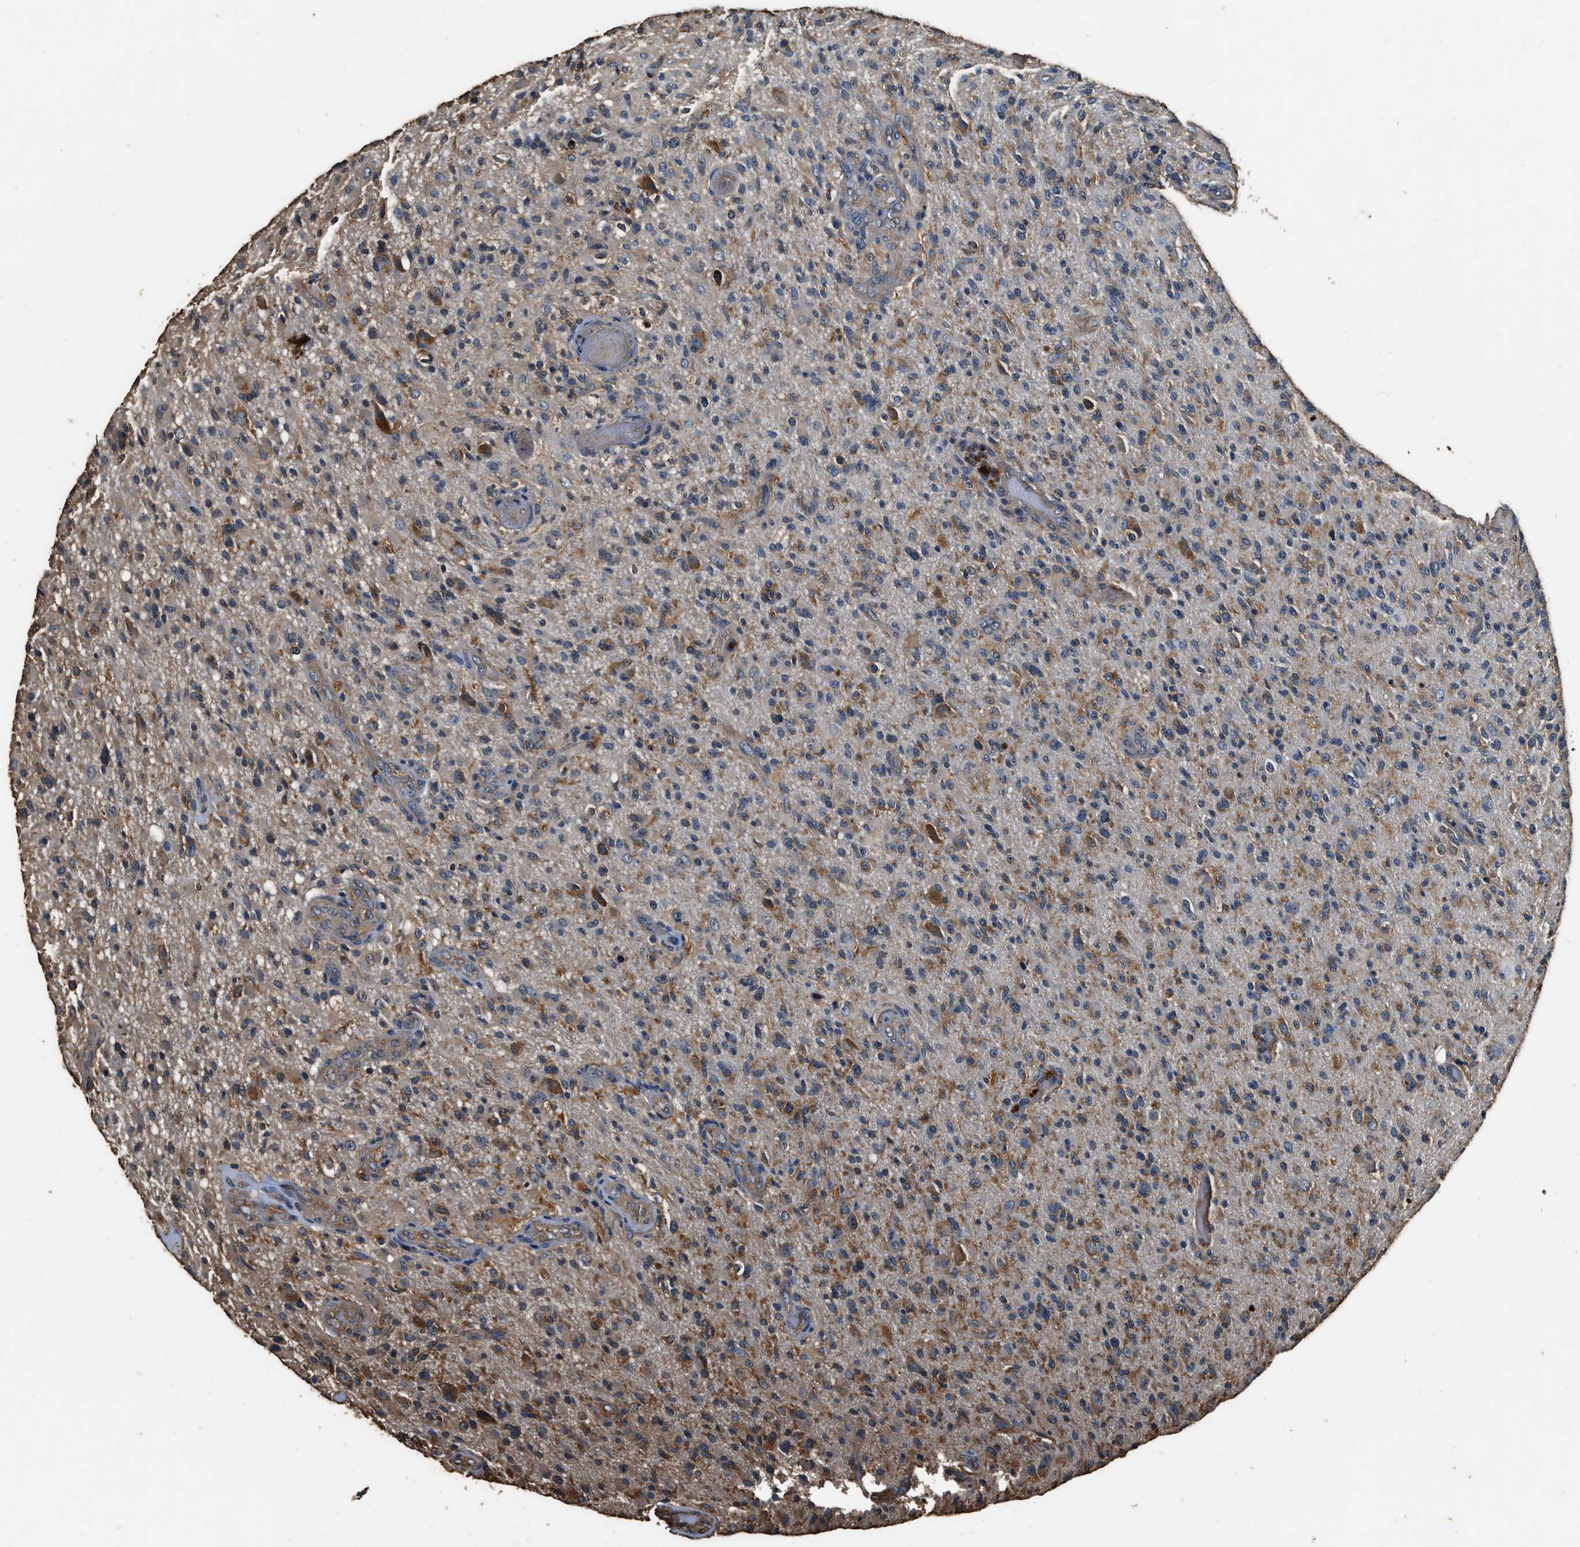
{"staining": {"intensity": "moderate", "quantity": ">75%", "location": "cytoplasmic/membranous"}, "tissue": "glioma", "cell_type": "Tumor cells", "image_type": "cancer", "snomed": [{"axis": "morphology", "description": "Glioma, malignant, High grade"}, {"axis": "topography", "description": "Brain"}], "caption": "Immunohistochemistry (DAB (3,3'-diaminobenzidine)) staining of high-grade glioma (malignant) shows moderate cytoplasmic/membranous protein staining in approximately >75% of tumor cells. (Brightfield microscopy of DAB IHC at high magnification).", "gene": "MIB1", "patient": {"sex": "male", "age": 71}}